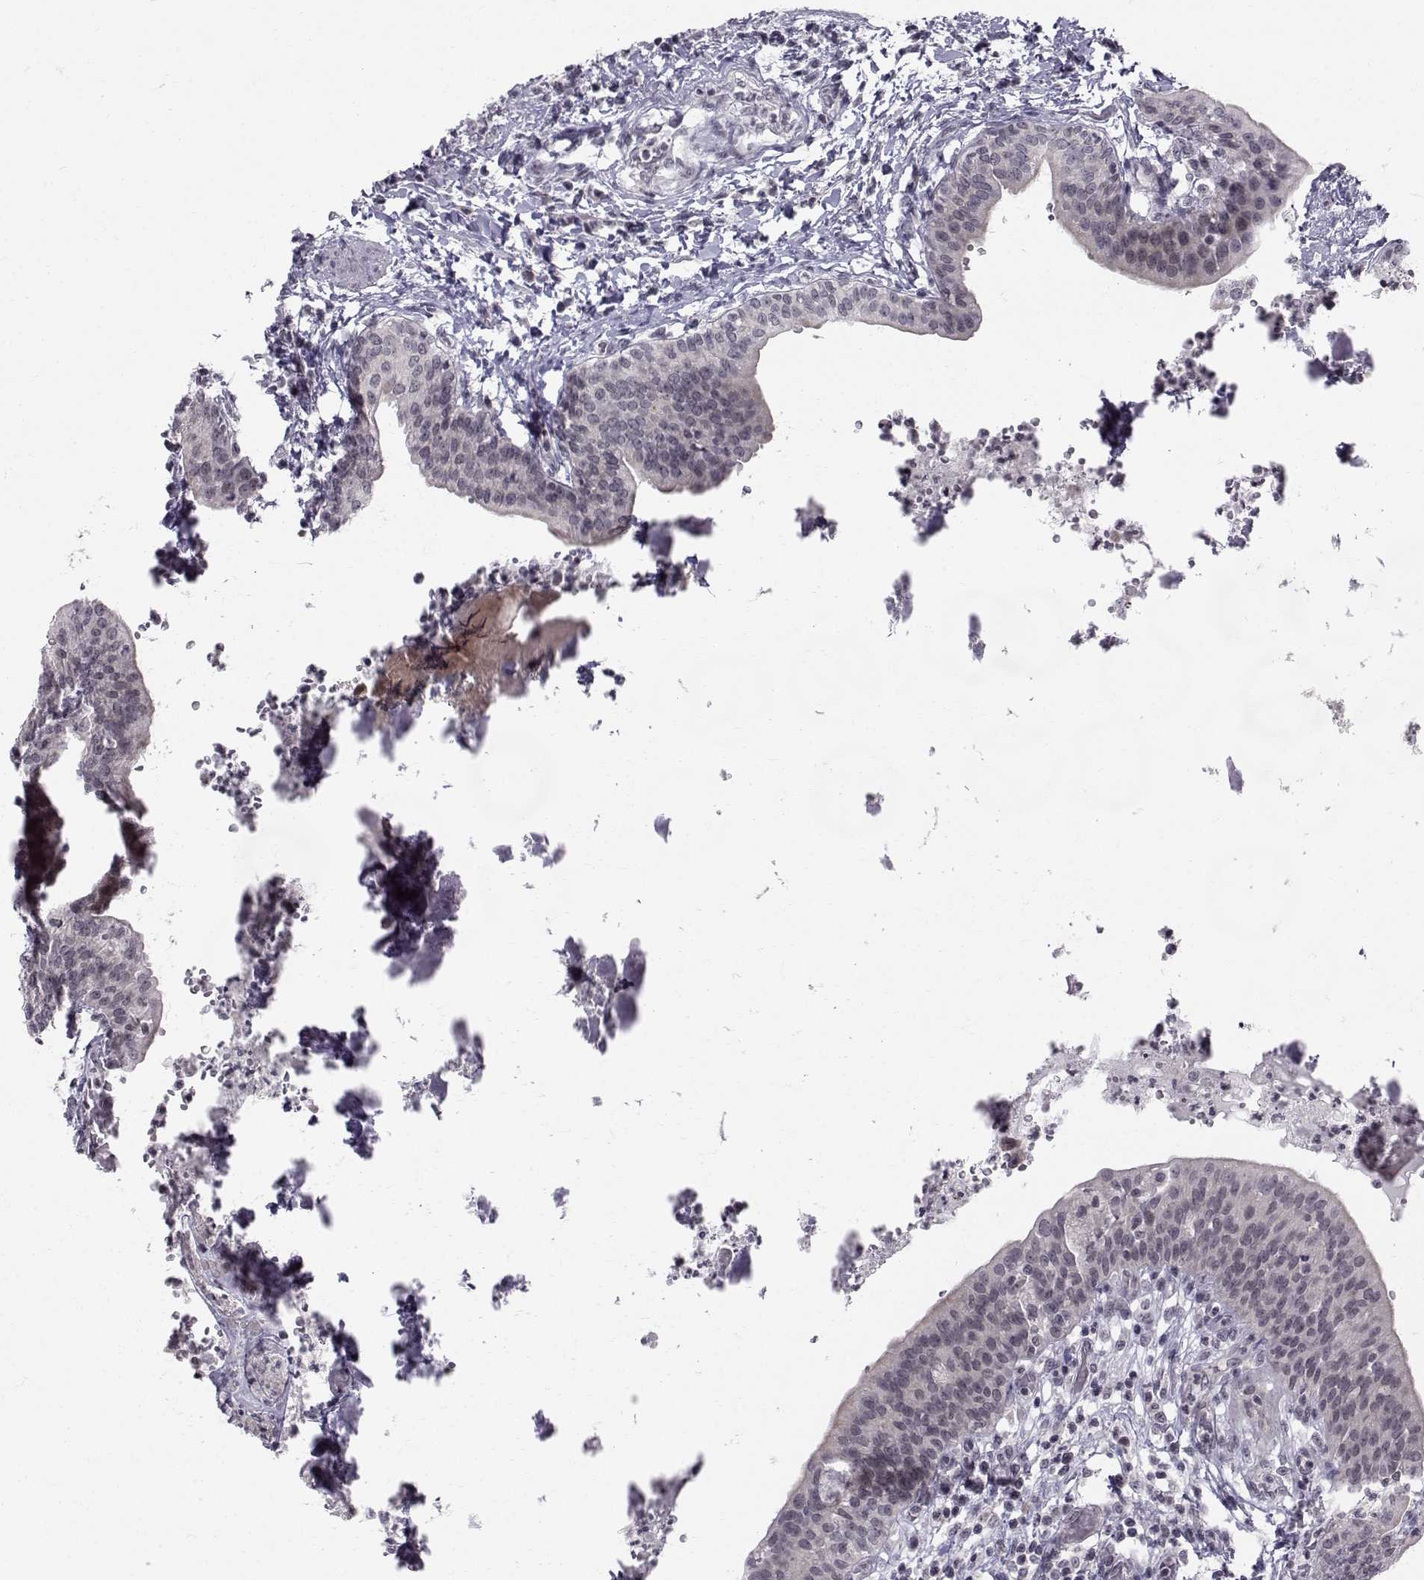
{"staining": {"intensity": "negative", "quantity": "none", "location": "none"}, "tissue": "urinary bladder", "cell_type": "Urothelial cells", "image_type": "normal", "snomed": [{"axis": "morphology", "description": "Normal tissue, NOS"}, {"axis": "topography", "description": "Urinary bladder"}], "caption": "Urothelial cells show no significant staining in benign urinary bladder. Brightfield microscopy of IHC stained with DAB (brown) and hematoxylin (blue), captured at high magnification.", "gene": "MARCHF4", "patient": {"sex": "male", "age": 66}}